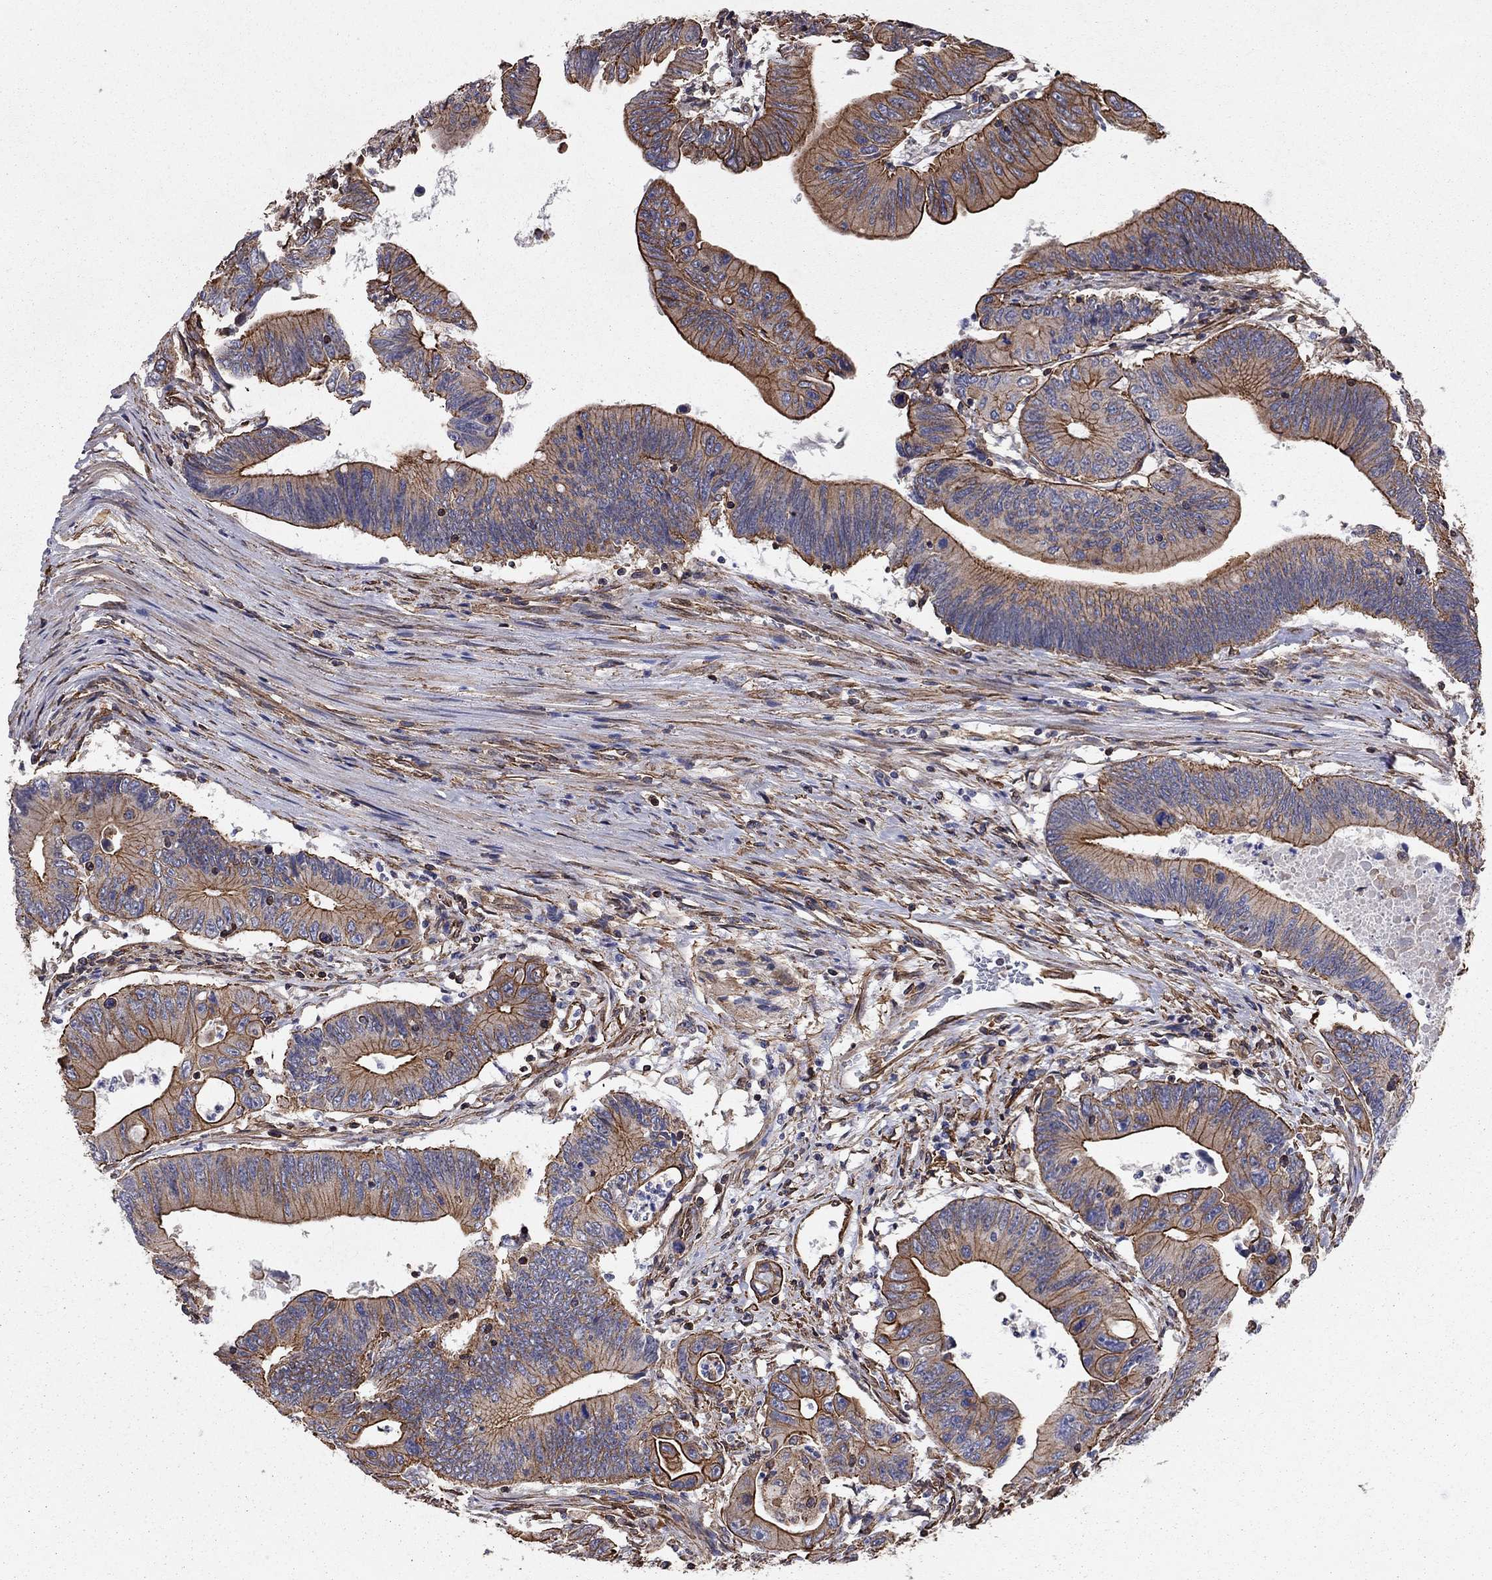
{"staining": {"intensity": "strong", "quantity": "25%-75%", "location": "cytoplasmic/membranous"}, "tissue": "colorectal cancer", "cell_type": "Tumor cells", "image_type": "cancer", "snomed": [{"axis": "morphology", "description": "Adenocarcinoma, NOS"}, {"axis": "topography", "description": "Colon"}], "caption": "Tumor cells display high levels of strong cytoplasmic/membranous staining in about 25%-75% of cells in human colorectal cancer. (Stains: DAB in brown, nuclei in blue, Microscopy: brightfield microscopy at high magnification).", "gene": "BICDL2", "patient": {"sex": "female", "age": 90}}